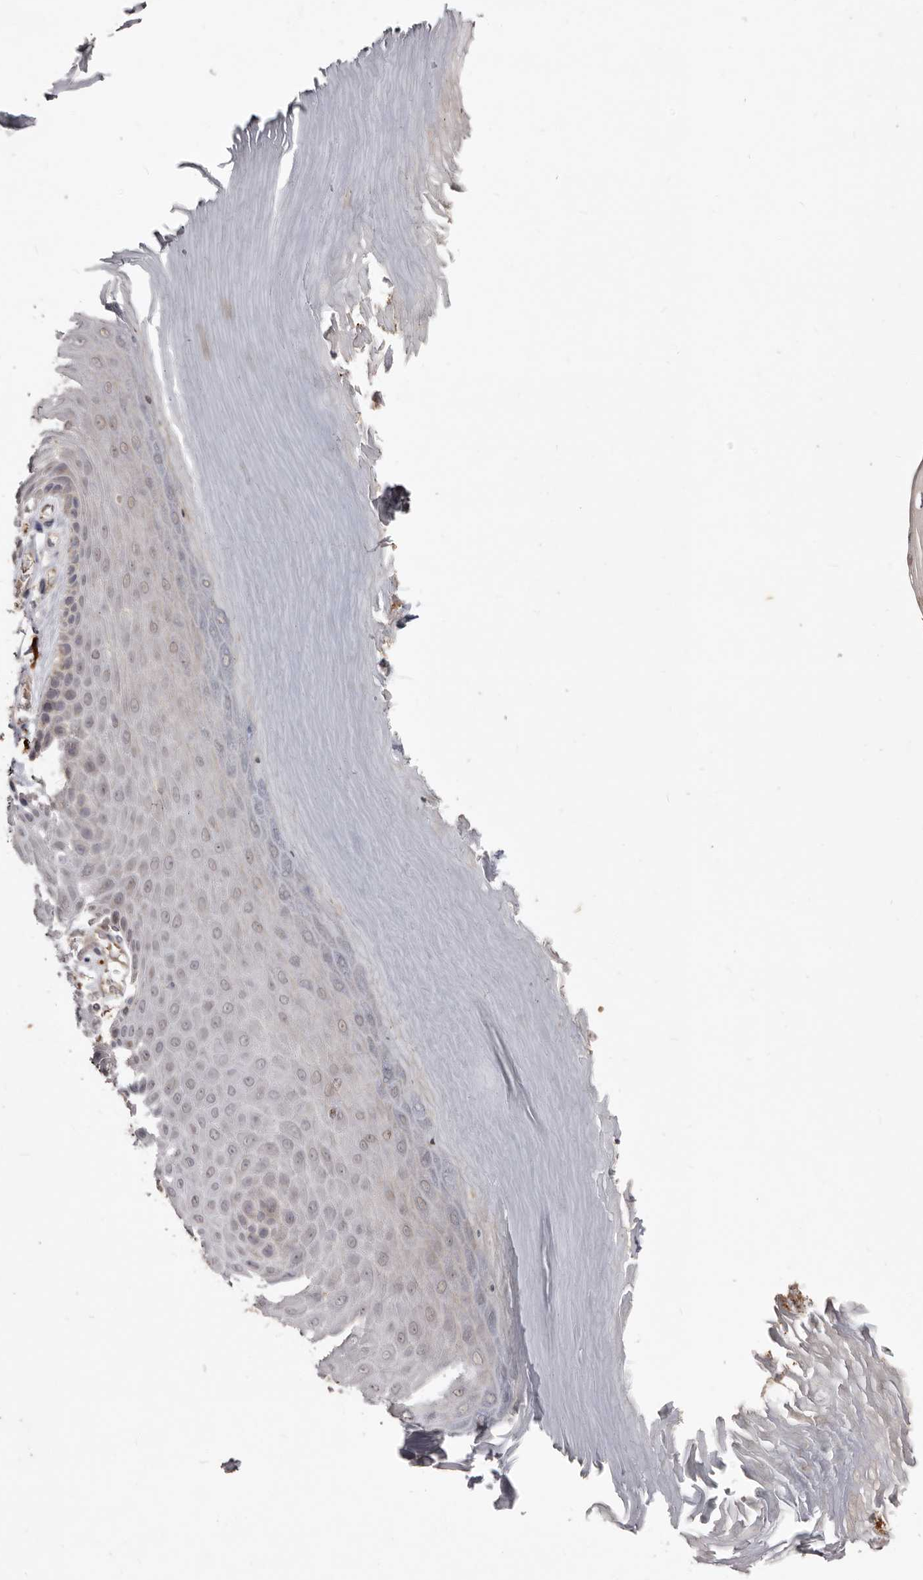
{"staining": {"intensity": "moderate", "quantity": ">75%", "location": "cytoplasmic/membranous"}, "tissue": "melanoma", "cell_type": "Tumor cells", "image_type": "cancer", "snomed": [{"axis": "morphology", "description": "Malignant melanoma, NOS"}, {"axis": "topography", "description": "Skin"}], "caption": "Immunohistochemical staining of human malignant melanoma exhibits moderate cytoplasmic/membranous protein positivity in about >75% of tumor cells.", "gene": "ACLY", "patient": {"sex": "female", "age": 73}}